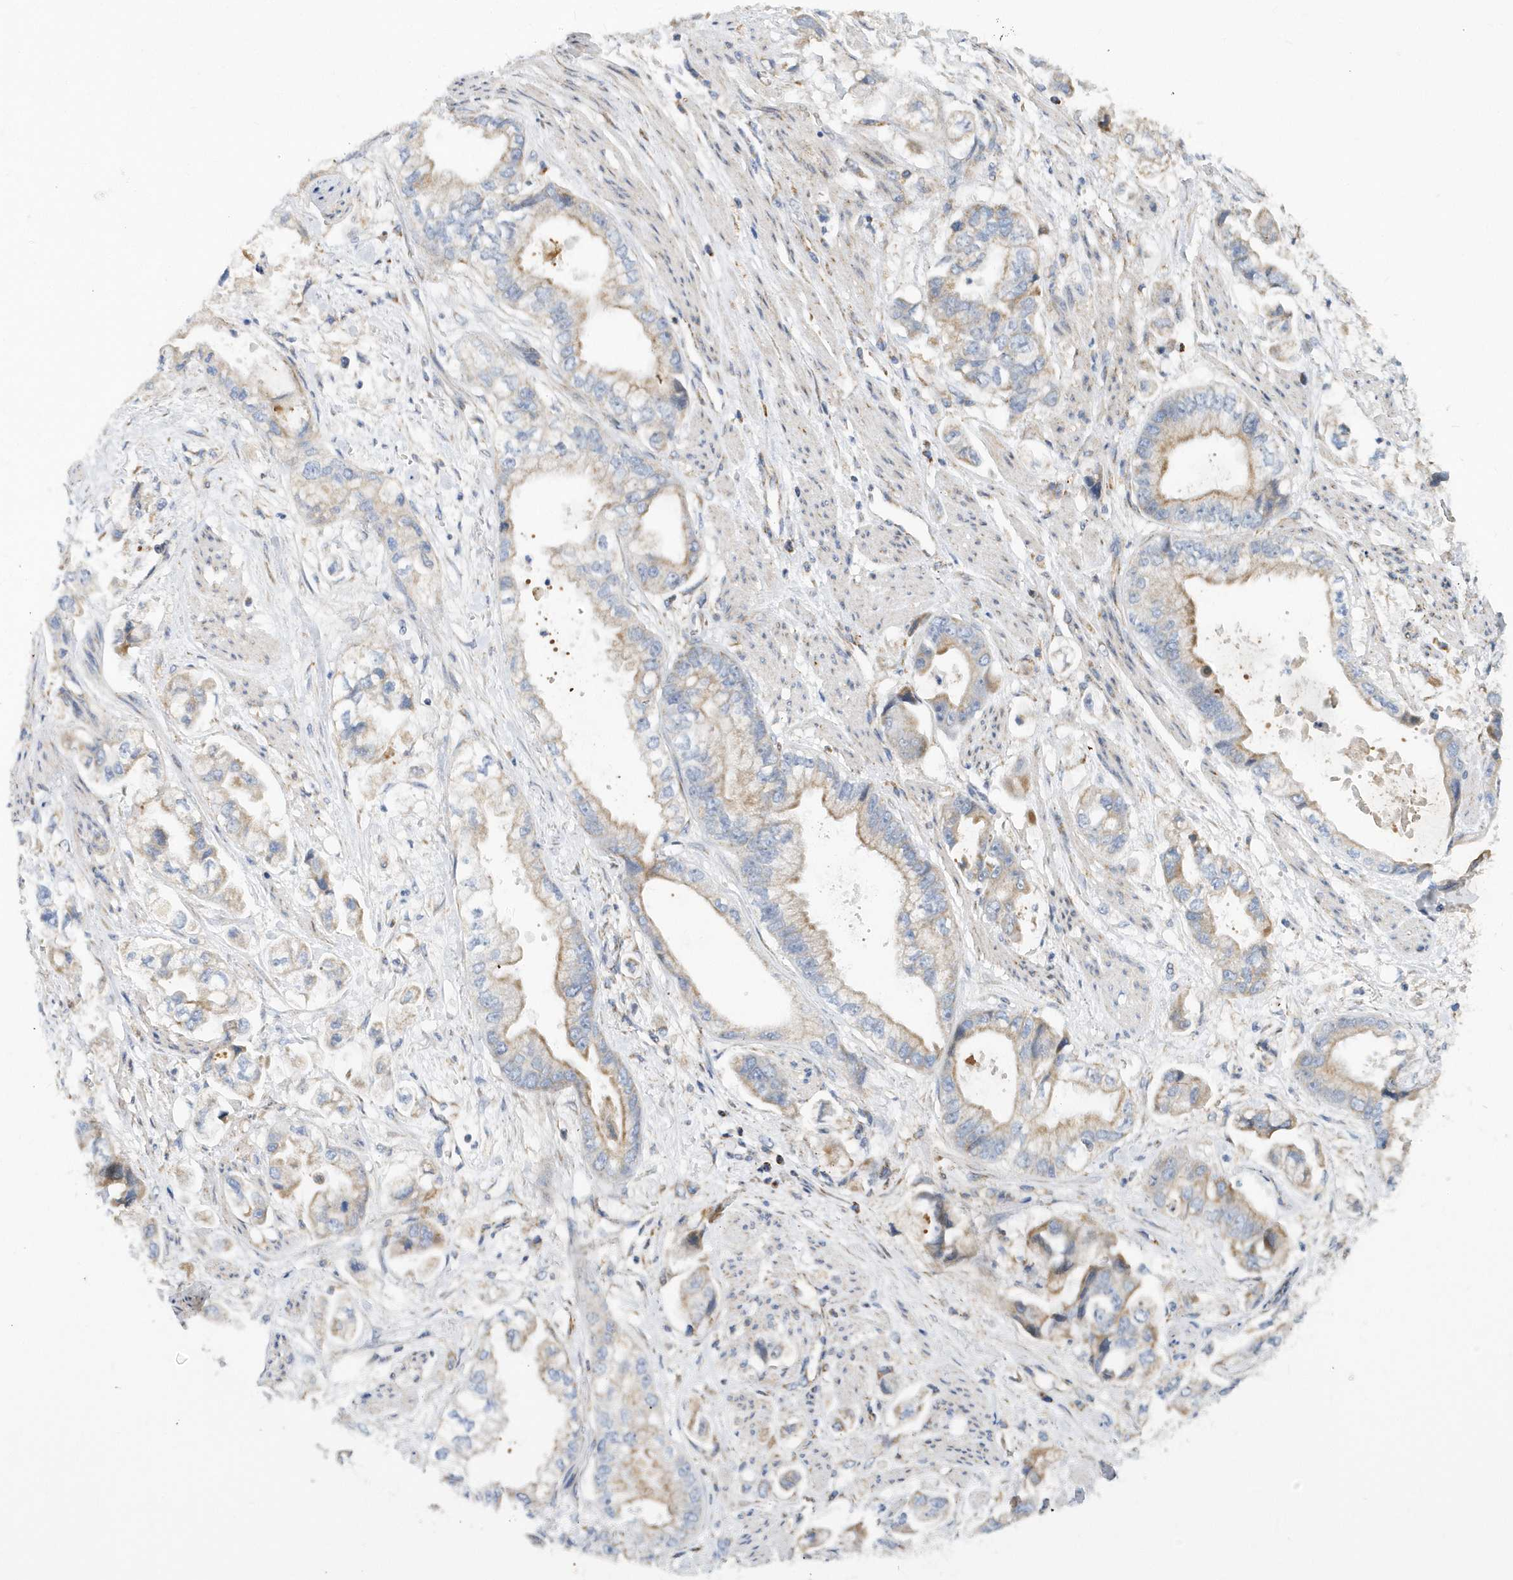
{"staining": {"intensity": "weak", "quantity": "25%-75%", "location": "cytoplasmic/membranous"}, "tissue": "stomach cancer", "cell_type": "Tumor cells", "image_type": "cancer", "snomed": [{"axis": "morphology", "description": "Adenocarcinoma, NOS"}, {"axis": "topography", "description": "Stomach"}], "caption": "Immunohistochemical staining of human adenocarcinoma (stomach) displays weak cytoplasmic/membranous protein expression in about 25%-75% of tumor cells.", "gene": "VWA5B2", "patient": {"sex": "male", "age": 62}}